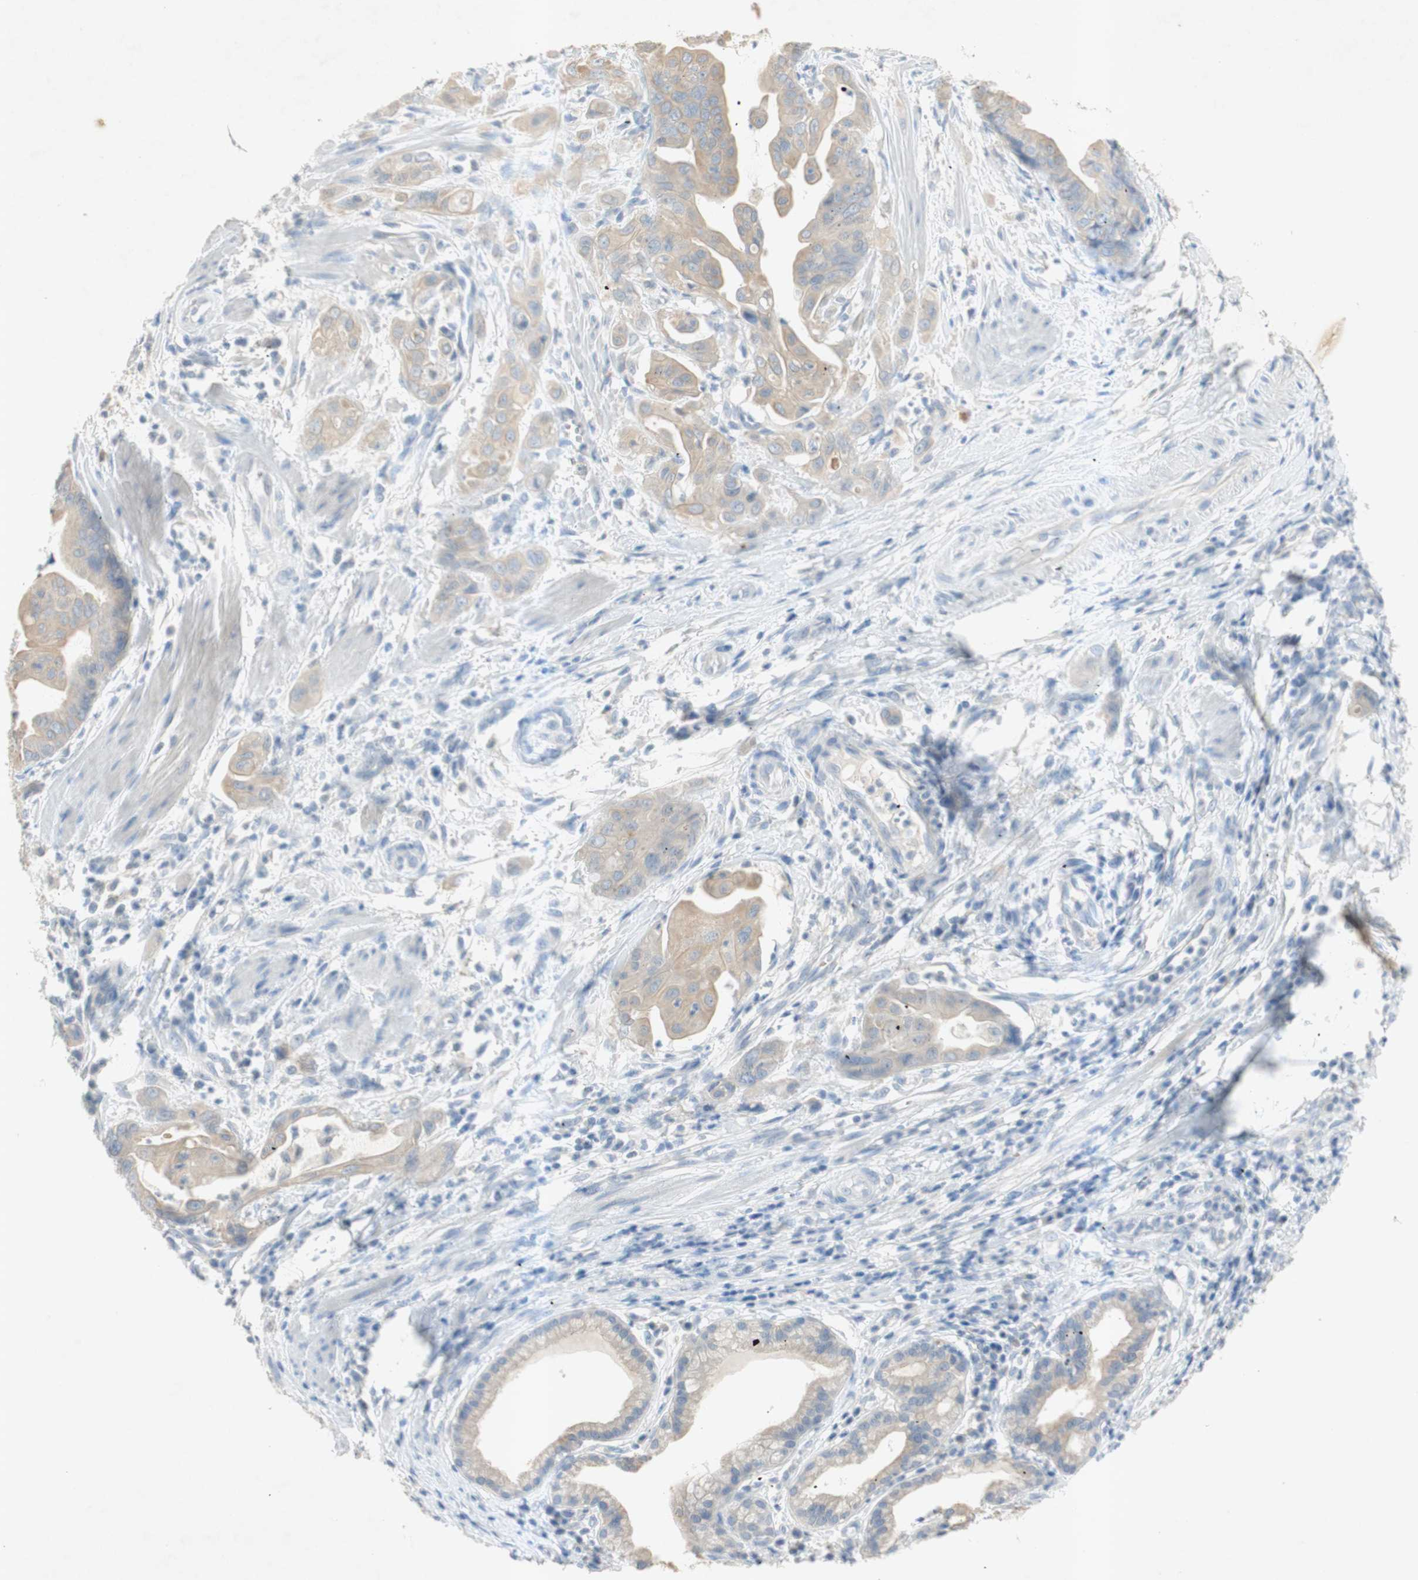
{"staining": {"intensity": "weak", "quantity": "25%-75%", "location": "cytoplasmic/membranous"}, "tissue": "pancreatic cancer", "cell_type": "Tumor cells", "image_type": "cancer", "snomed": [{"axis": "morphology", "description": "Adenocarcinoma, NOS"}, {"axis": "topography", "description": "Pancreas"}], "caption": "A high-resolution micrograph shows immunohistochemistry staining of adenocarcinoma (pancreatic), which reveals weak cytoplasmic/membranous expression in approximately 25%-75% of tumor cells.", "gene": "EPO", "patient": {"sex": "female", "age": 75}}